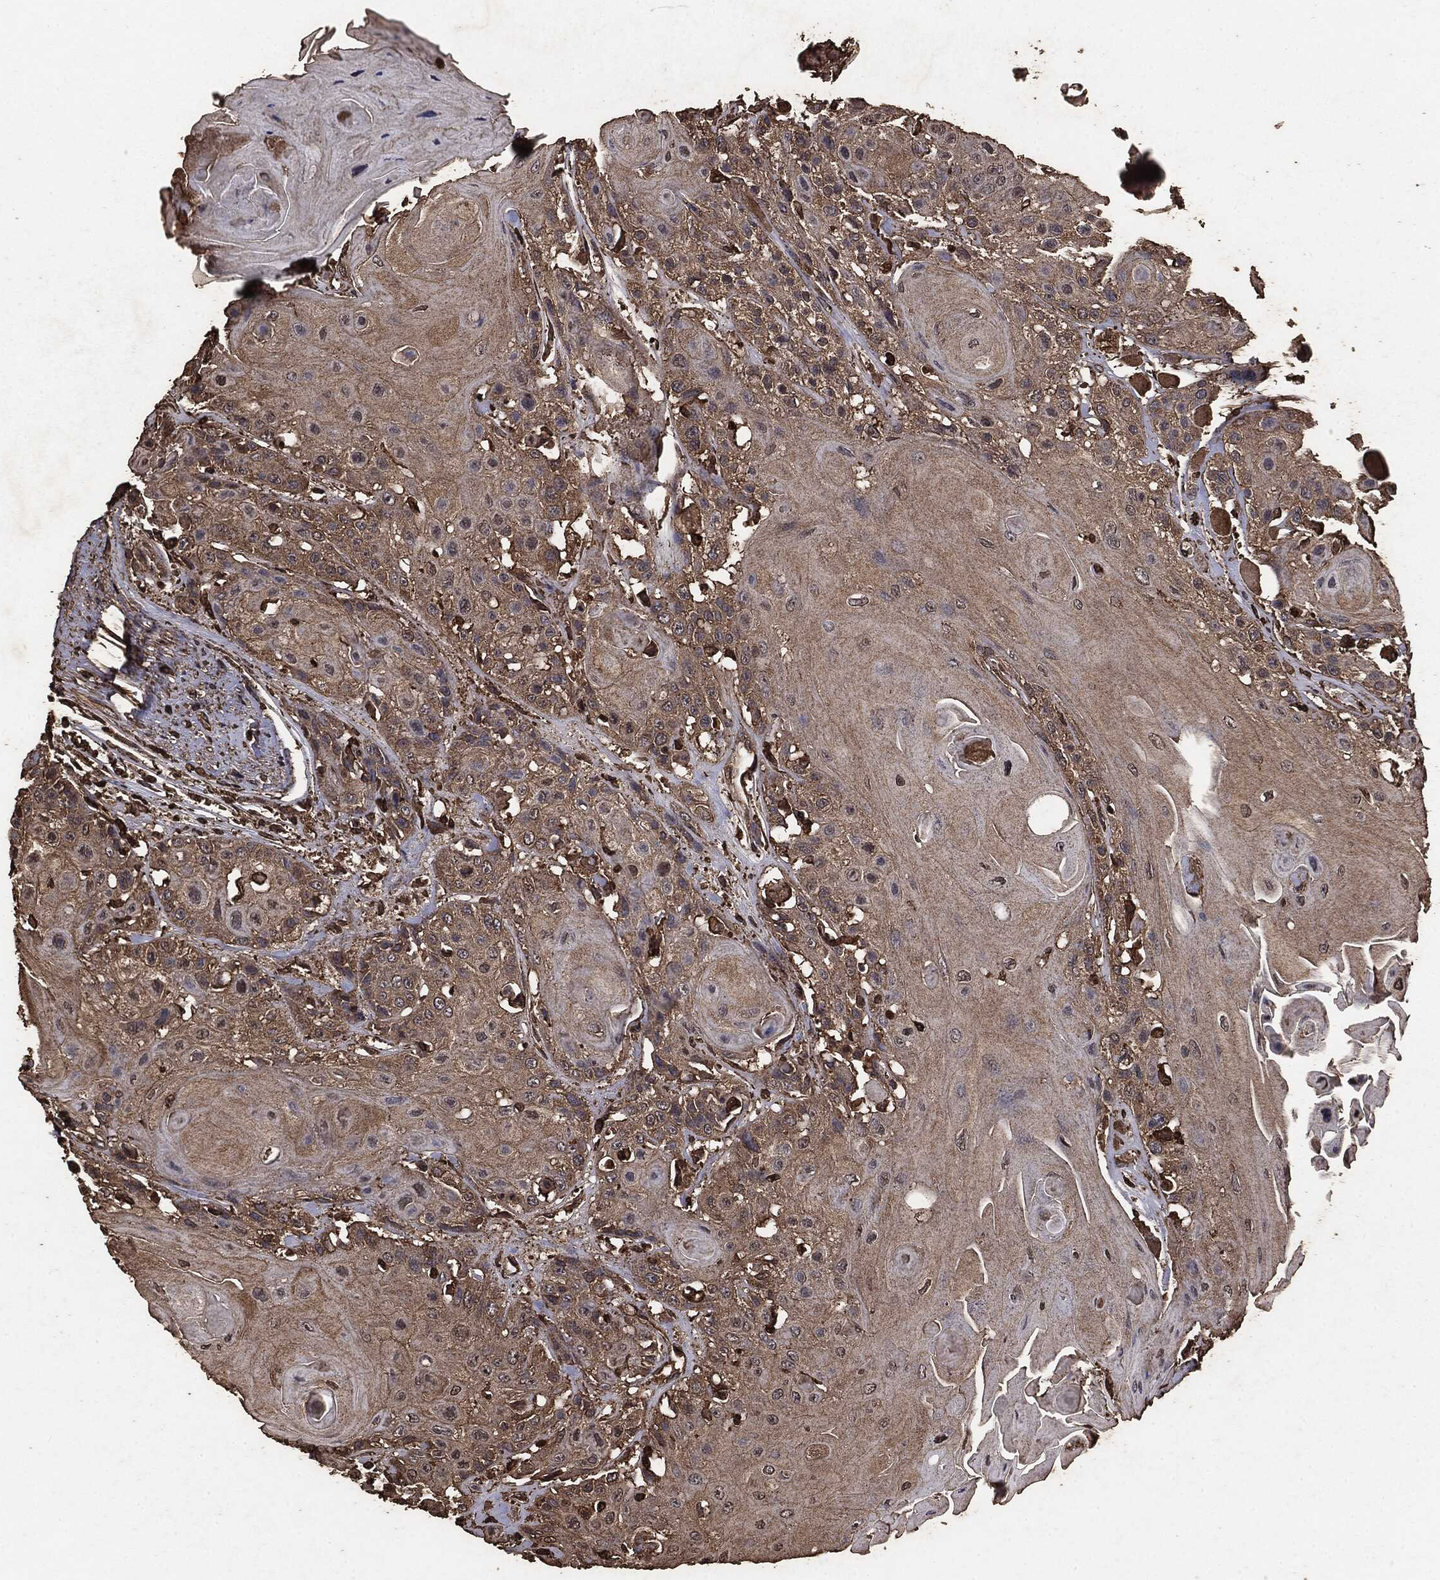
{"staining": {"intensity": "weak", "quantity": ">75%", "location": "cytoplasmic/membranous"}, "tissue": "head and neck cancer", "cell_type": "Tumor cells", "image_type": "cancer", "snomed": [{"axis": "morphology", "description": "Squamous cell carcinoma, NOS"}, {"axis": "topography", "description": "Head-Neck"}], "caption": "Weak cytoplasmic/membranous positivity for a protein is present in approximately >75% of tumor cells of head and neck cancer using immunohistochemistry.", "gene": "MTOR", "patient": {"sex": "female", "age": 59}}